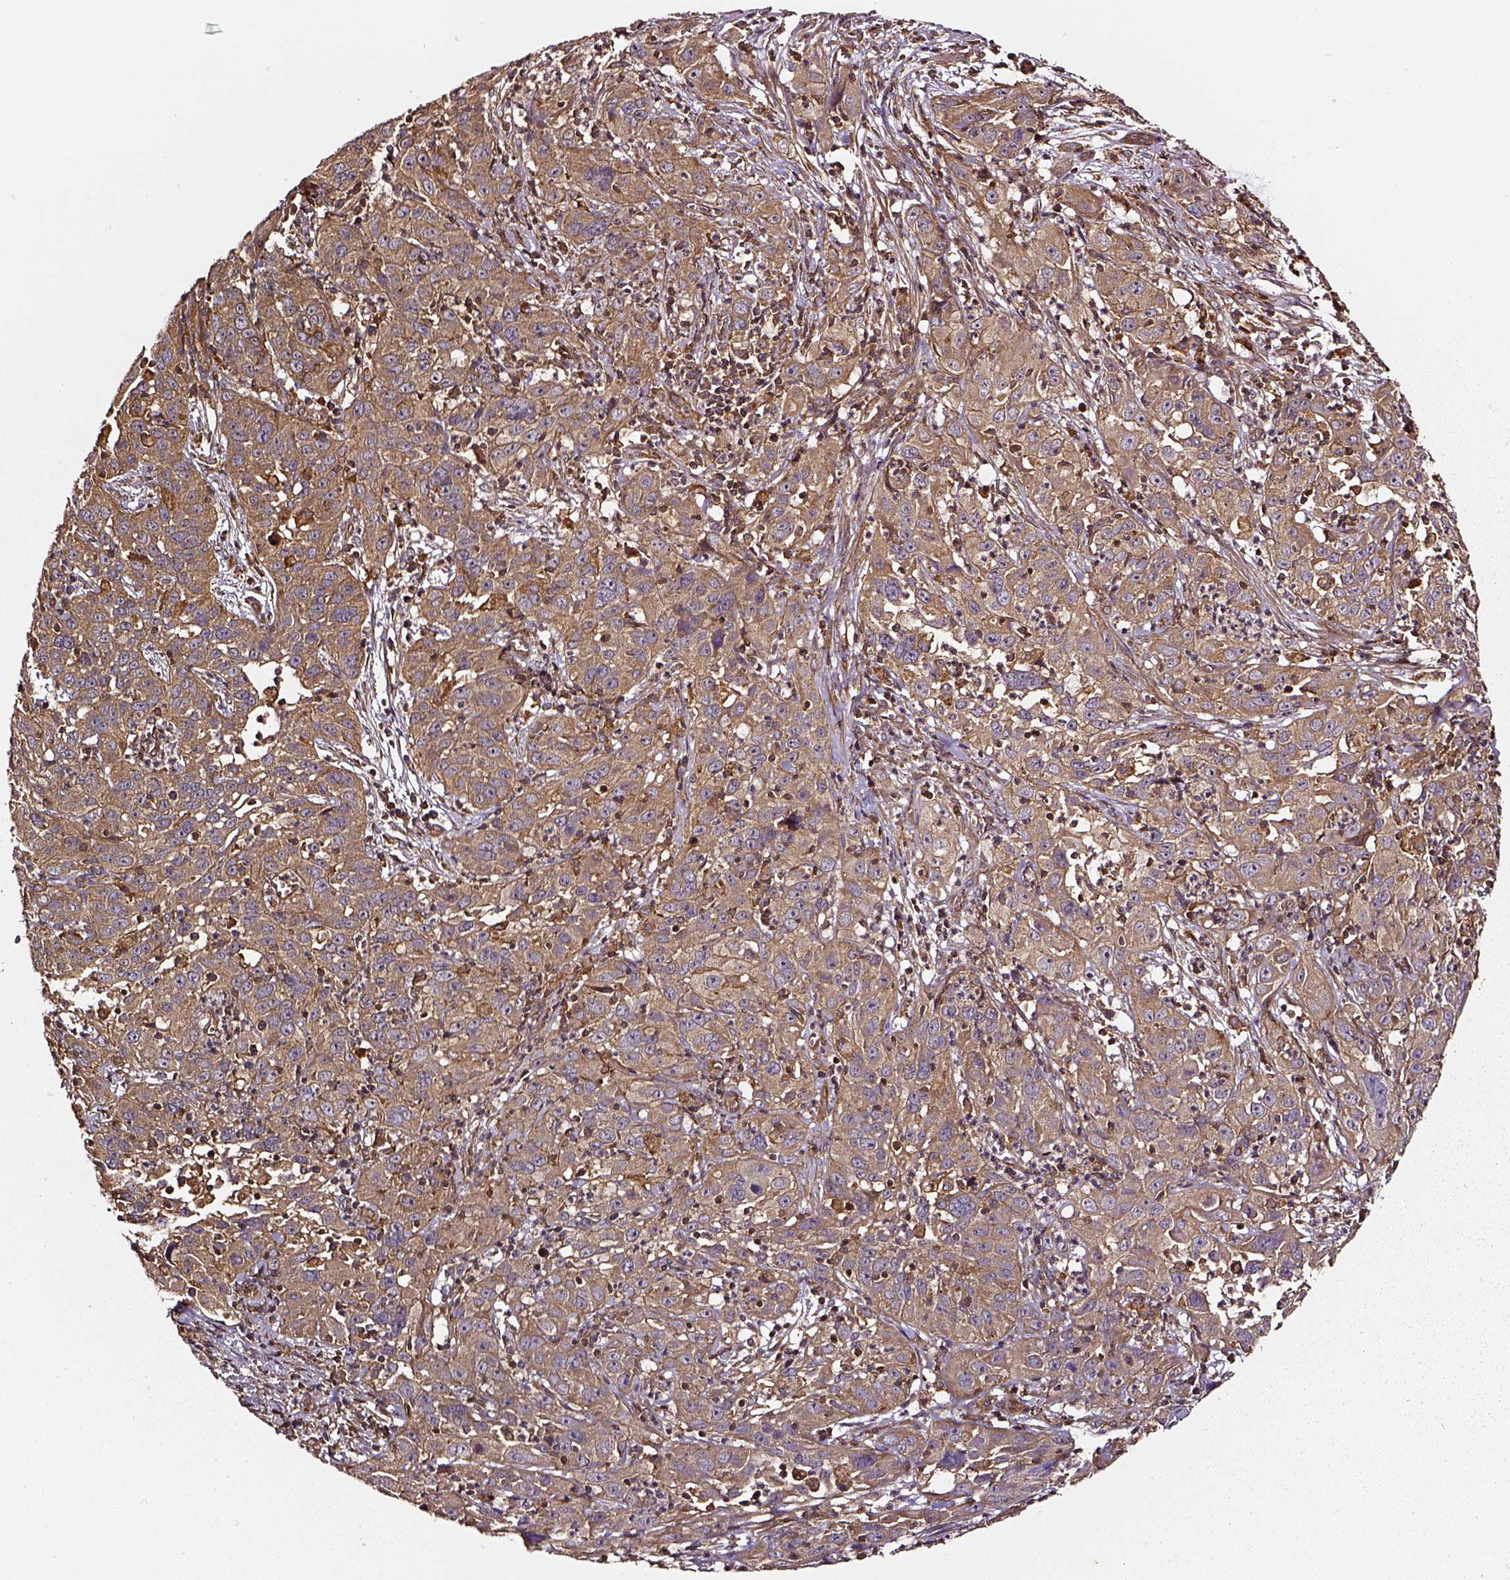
{"staining": {"intensity": "moderate", "quantity": ">75%", "location": "cytoplasmic/membranous"}, "tissue": "cervical cancer", "cell_type": "Tumor cells", "image_type": "cancer", "snomed": [{"axis": "morphology", "description": "Squamous cell carcinoma, NOS"}, {"axis": "topography", "description": "Cervix"}], "caption": "Immunohistochemical staining of human cervical cancer (squamous cell carcinoma) displays medium levels of moderate cytoplasmic/membranous expression in about >75% of tumor cells.", "gene": "RASSF5", "patient": {"sex": "female", "age": 32}}